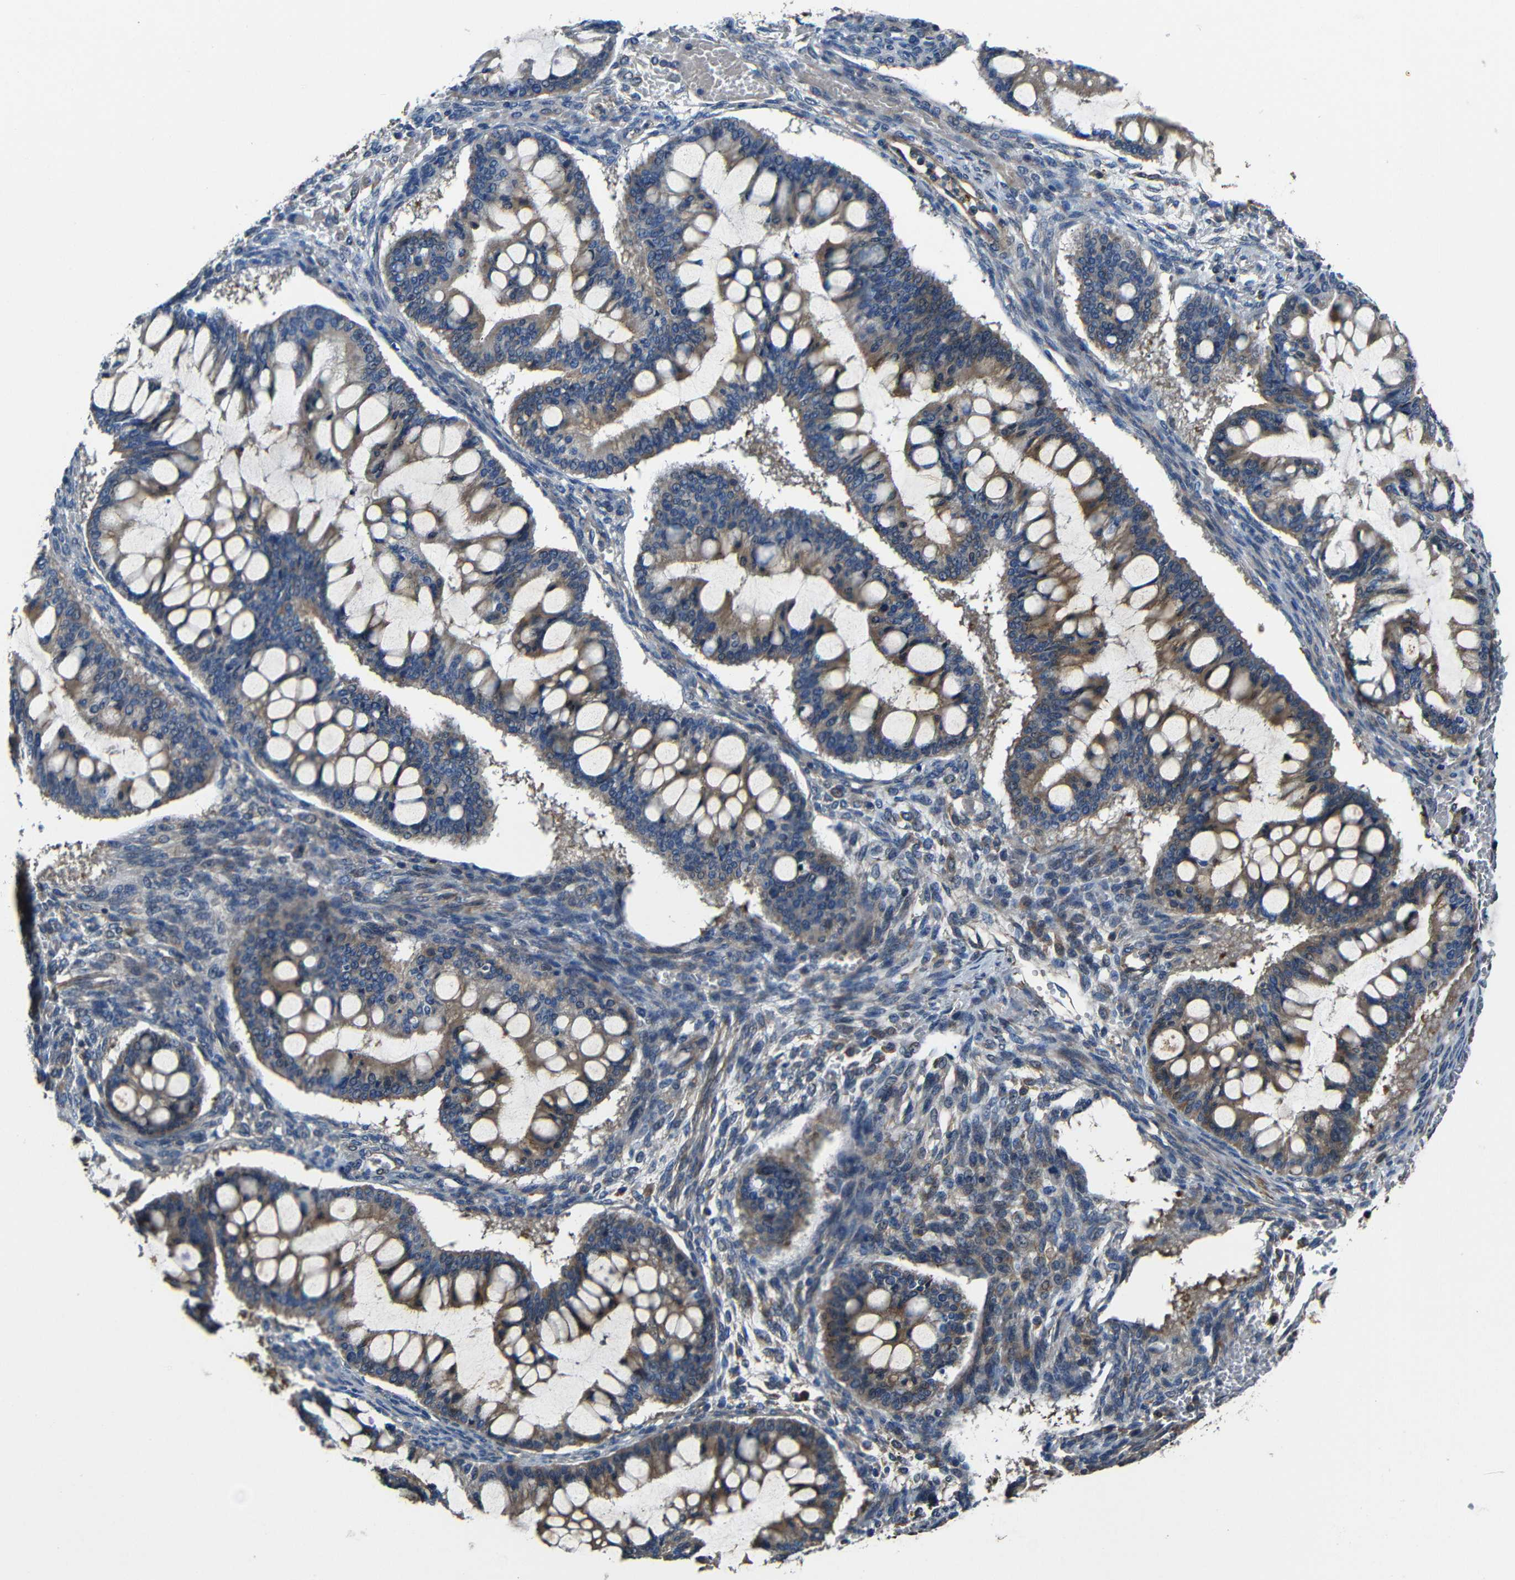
{"staining": {"intensity": "moderate", "quantity": ">75%", "location": "cytoplasmic/membranous"}, "tissue": "ovarian cancer", "cell_type": "Tumor cells", "image_type": "cancer", "snomed": [{"axis": "morphology", "description": "Cystadenocarcinoma, mucinous, NOS"}, {"axis": "topography", "description": "Ovary"}], "caption": "The image demonstrates immunohistochemical staining of ovarian cancer (mucinous cystadenocarcinoma). There is moderate cytoplasmic/membranous staining is identified in approximately >75% of tumor cells.", "gene": "GDI1", "patient": {"sex": "female", "age": 73}}